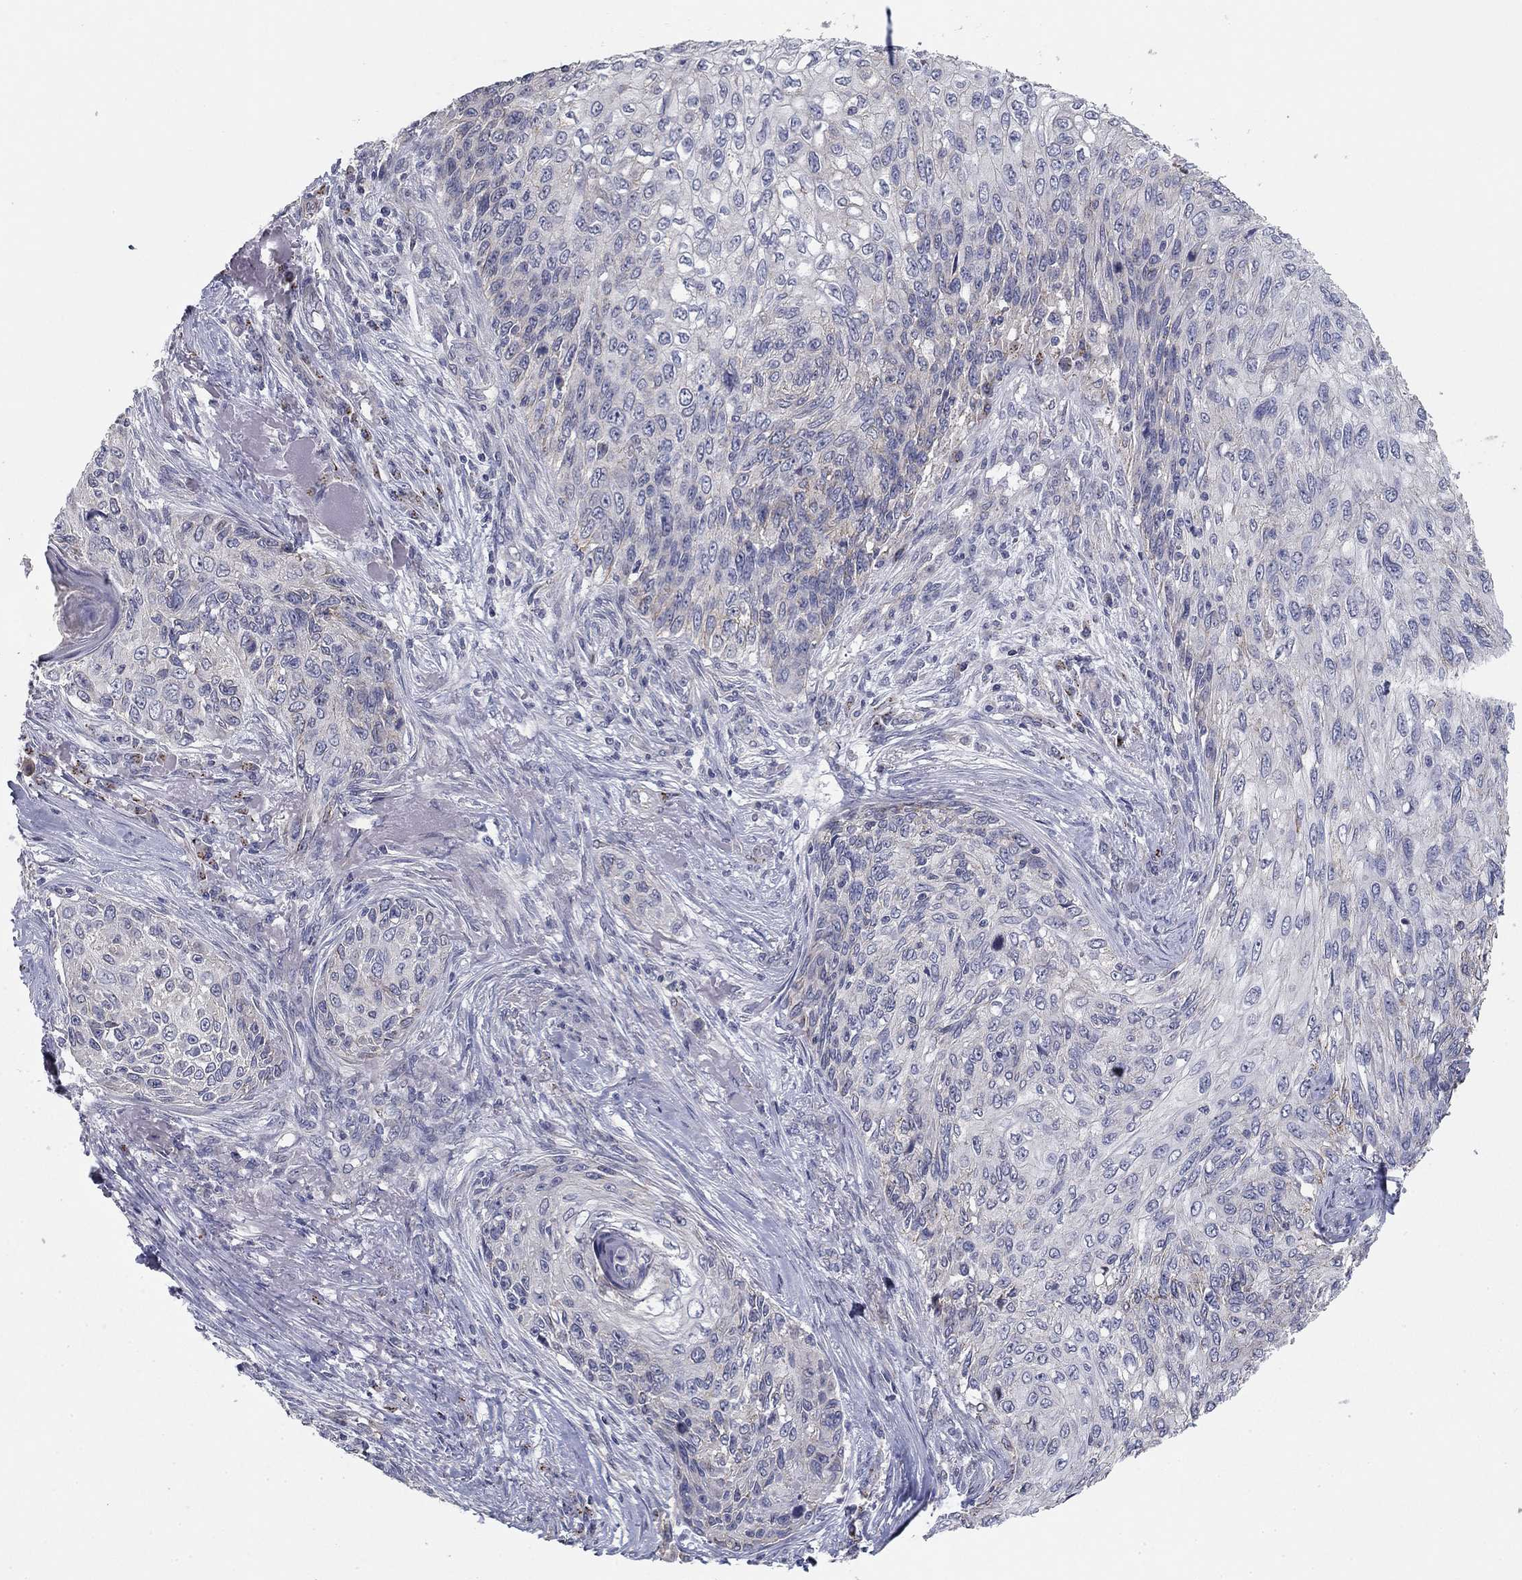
{"staining": {"intensity": "negative", "quantity": "none", "location": "none"}, "tissue": "skin cancer", "cell_type": "Tumor cells", "image_type": "cancer", "snomed": [{"axis": "morphology", "description": "Squamous cell carcinoma, NOS"}, {"axis": "topography", "description": "Skin"}], "caption": "Immunohistochemistry histopathology image of neoplastic tissue: skin squamous cell carcinoma stained with DAB shows no significant protein expression in tumor cells. (Brightfield microscopy of DAB (3,3'-diaminobenzidine) immunohistochemistry (IHC) at high magnification).", "gene": "SEPTIN3", "patient": {"sex": "male", "age": 92}}